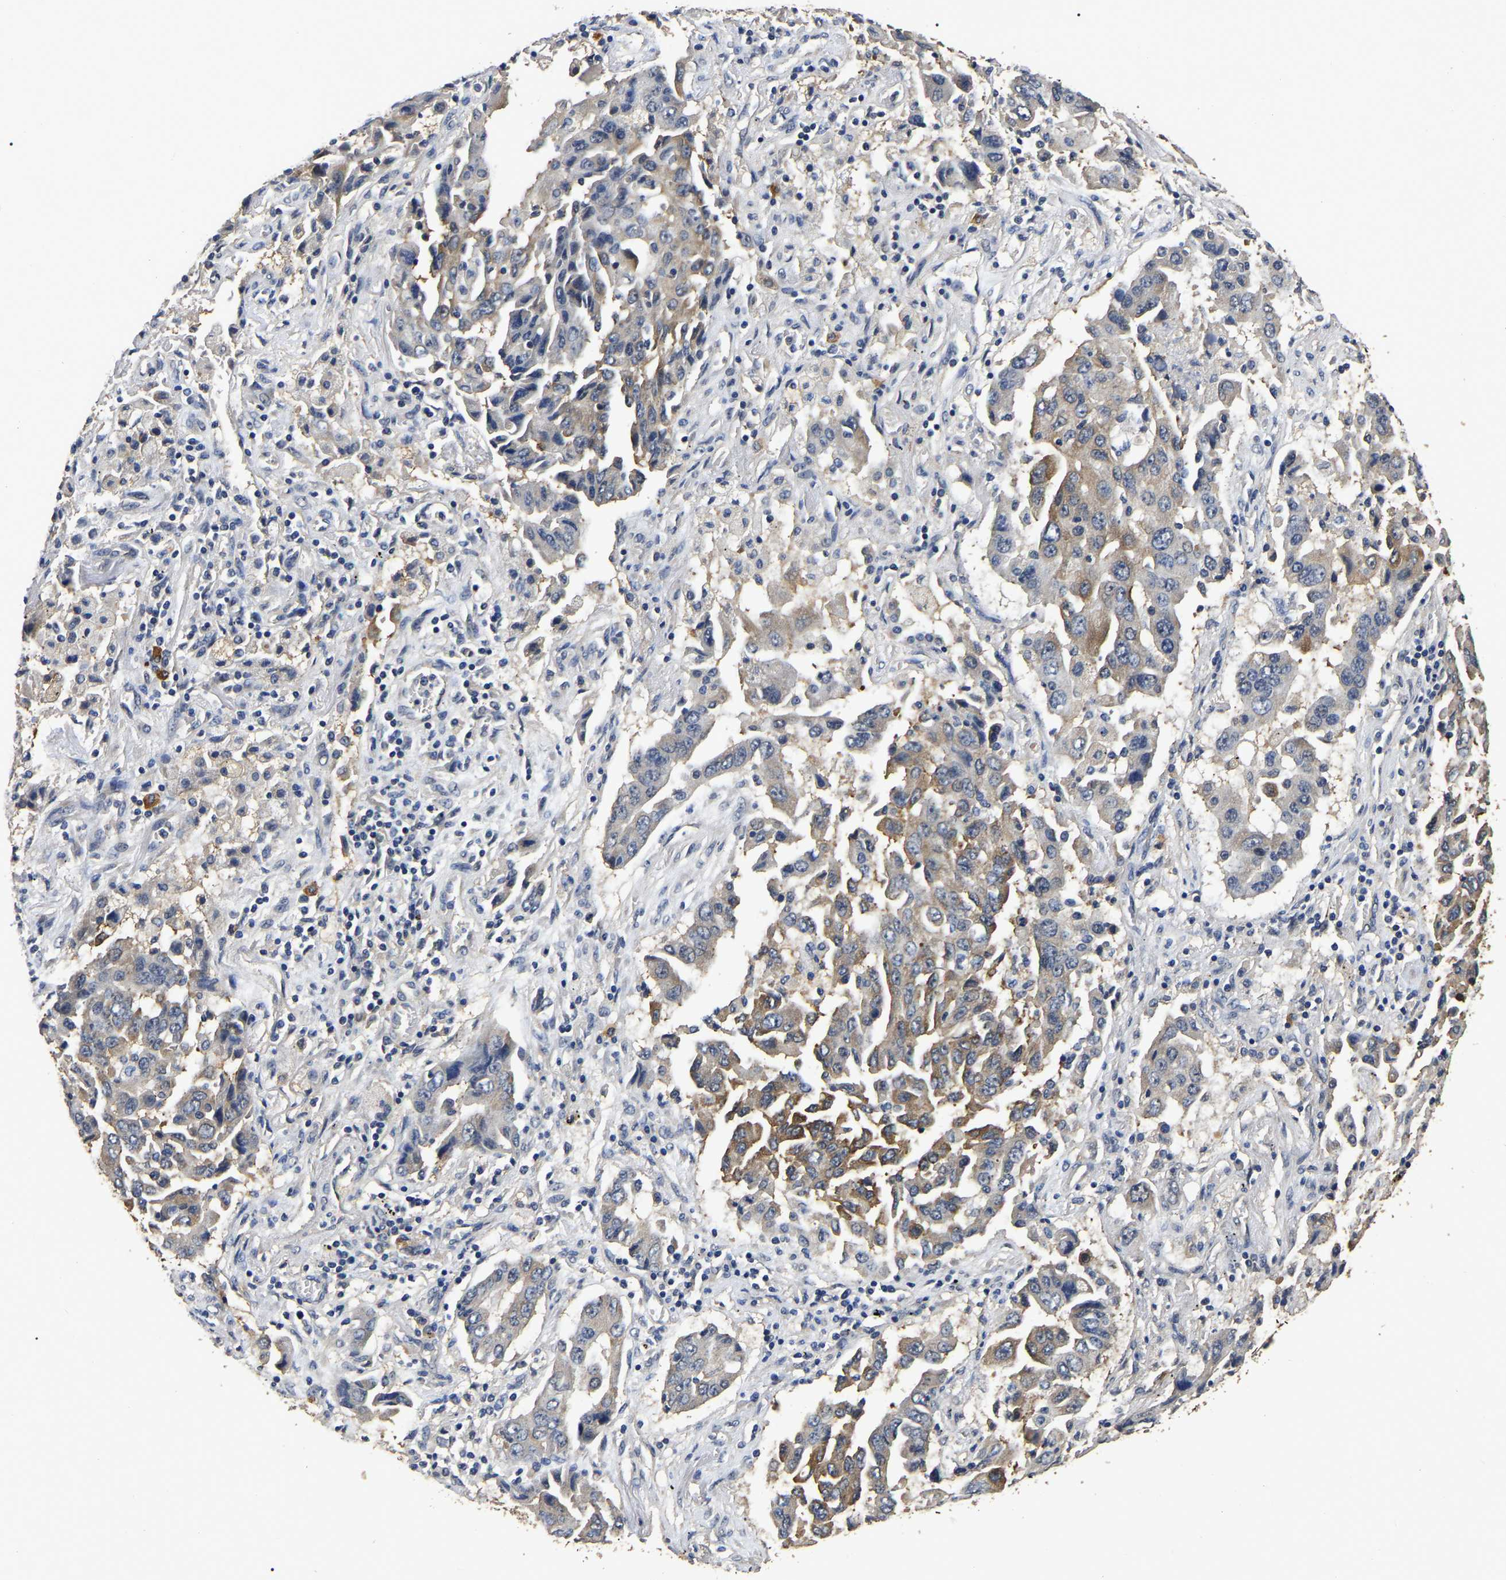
{"staining": {"intensity": "moderate", "quantity": "25%-75%", "location": "cytoplasmic/membranous"}, "tissue": "lung cancer", "cell_type": "Tumor cells", "image_type": "cancer", "snomed": [{"axis": "morphology", "description": "Adenocarcinoma, NOS"}, {"axis": "topography", "description": "Lung"}], "caption": "Immunohistochemistry (DAB (3,3'-diaminobenzidine)) staining of human lung cancer (adenocarcinoma) reveals moderate cytoplasmic/membranous protein staining in approximately 25%-75% of tumor cells.", "gene": "STK32C", "patient": {"sex": "female", "age": 65}}